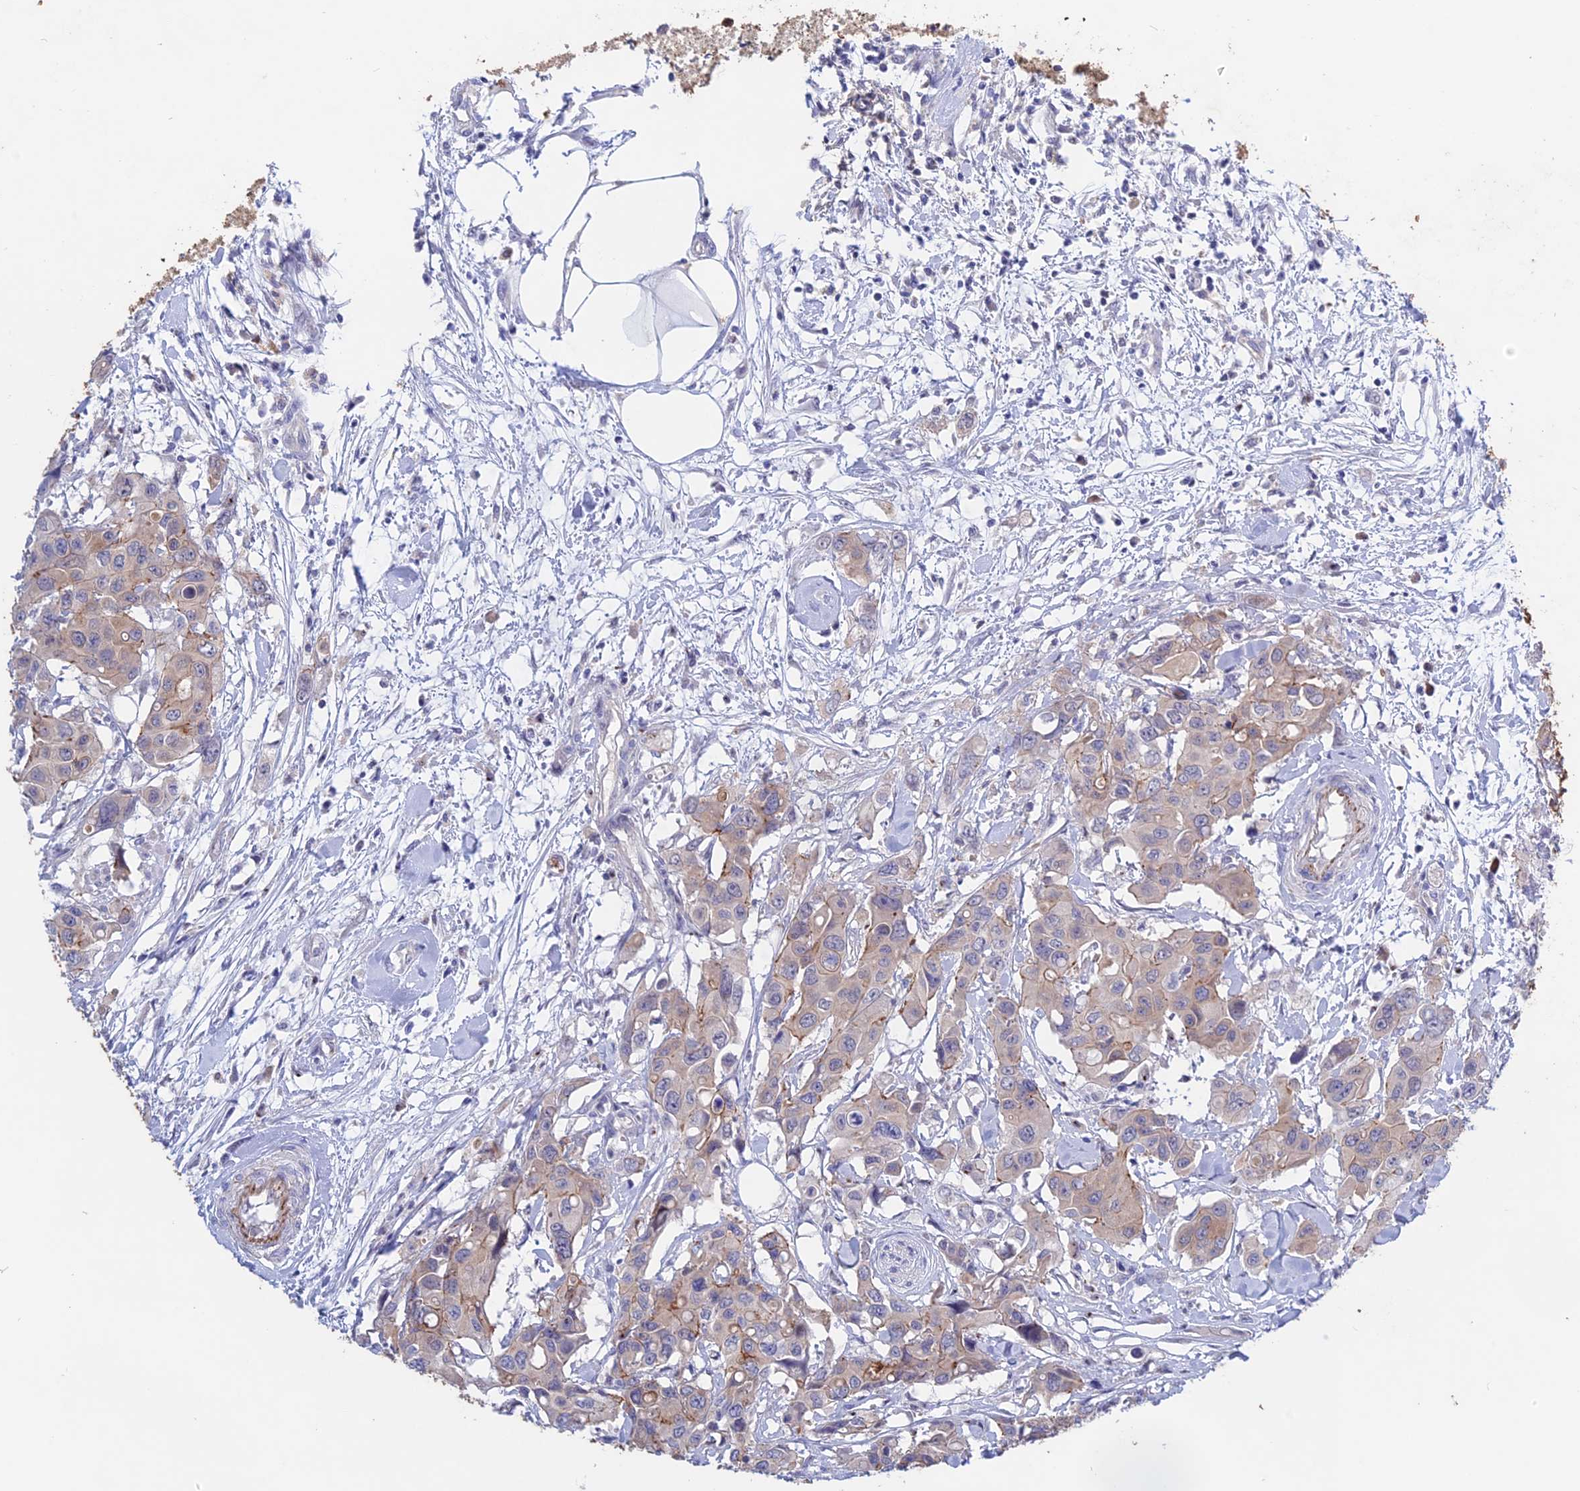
{"staining": {"intensity": "moderate", "quantity": "<25%", "location": "cytoplasmic/membranous"}, "tissue": "colorectal cancer", "cell_type": "Tumor cells", "image_type": "cancer", "snomed": [{"axis": "morphology", "description": "Adenocarcinoma, NOS"}, {"axis": "topography", "description": "Colon"}], "caption": "About <25% of tumor cells in human colorectal cancer show moderate cytoplasmic/membranous protein staining as visualized by brown immunohistochemical staining.", "gene": "GK5", "patient": {"sex": "male", "age": 77}}